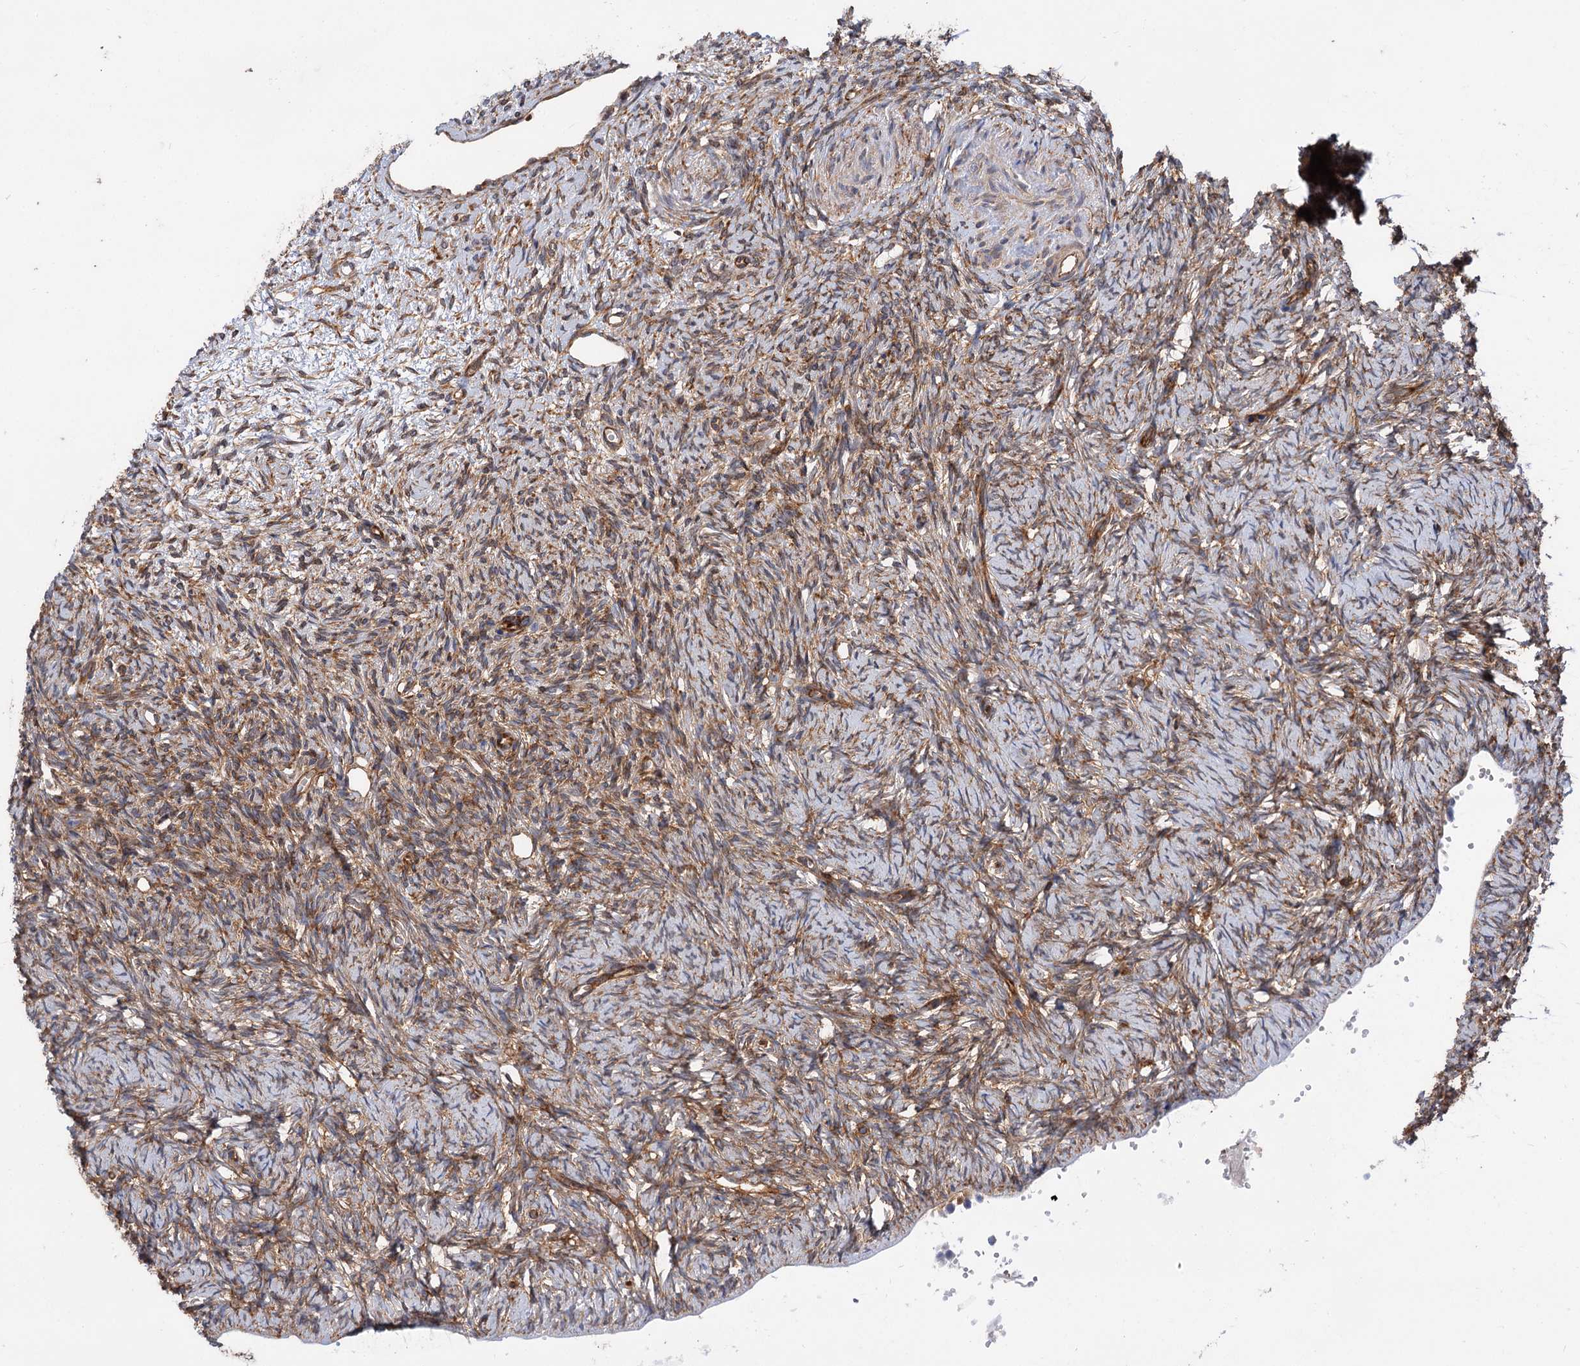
{"staining": {"intensity": "moderate", "quantity": ">75%", "location": "cytoplasmic/membranous"}, "tissue": "ovary", "cell_type": "Ovarian stroma cells", "image_type": "normal", "snomed": [{"axis": "morphology", "description": "Normal tissue, NOS"}, {"axis": "topography", "description": "Ovary"}], "caption": "Benign ovary demonstrates moderate cytoplasmic/membranous expression in approximately >75% of ovarian stroma cells, visualized by immunohistochemistry.", "gene": "PACS1", "patient": {"sex": "female", "age": 51}}